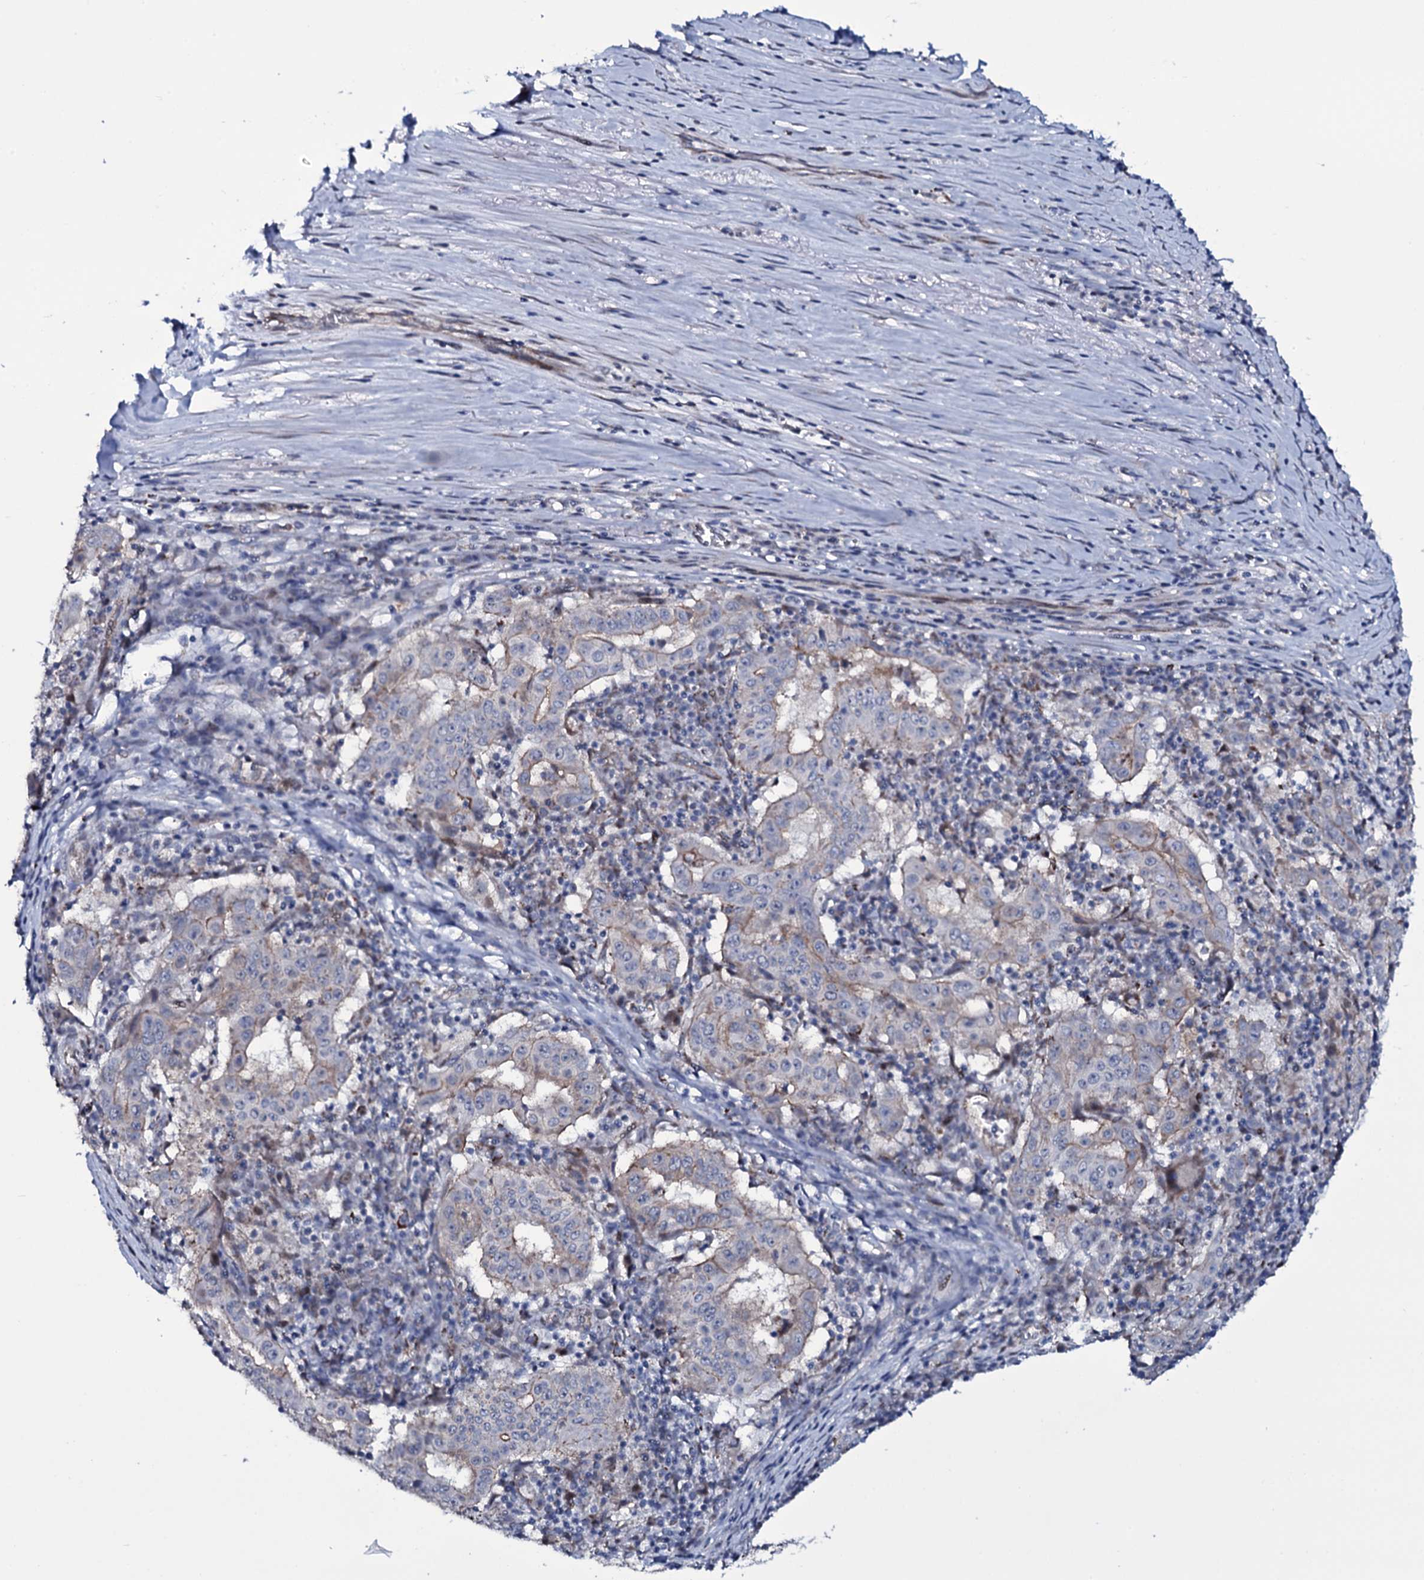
{"staining": {"intensity": "weak", "quantity": "25%-75%", "location": "cytoplasmic/membranous"}, "tissue": "pancreatic cancer", "cell_type": "Tumor cells", "image_type": "cancer", "snomed": [{"axis": "morphology", "description": "Adenocarcinoma, NOS"}, {"axis": "topography", "description": "Pancreas"}], "caption": "Immunohistochemical staining of adenocarcinoma (pancreatic) reveals low levels of weak cytoplasmic/membranous protein positivity in approximately 25%-75% of tumor cells.", "gene": "WIPF3", "patient": {"sex": "male", "age": 63}}